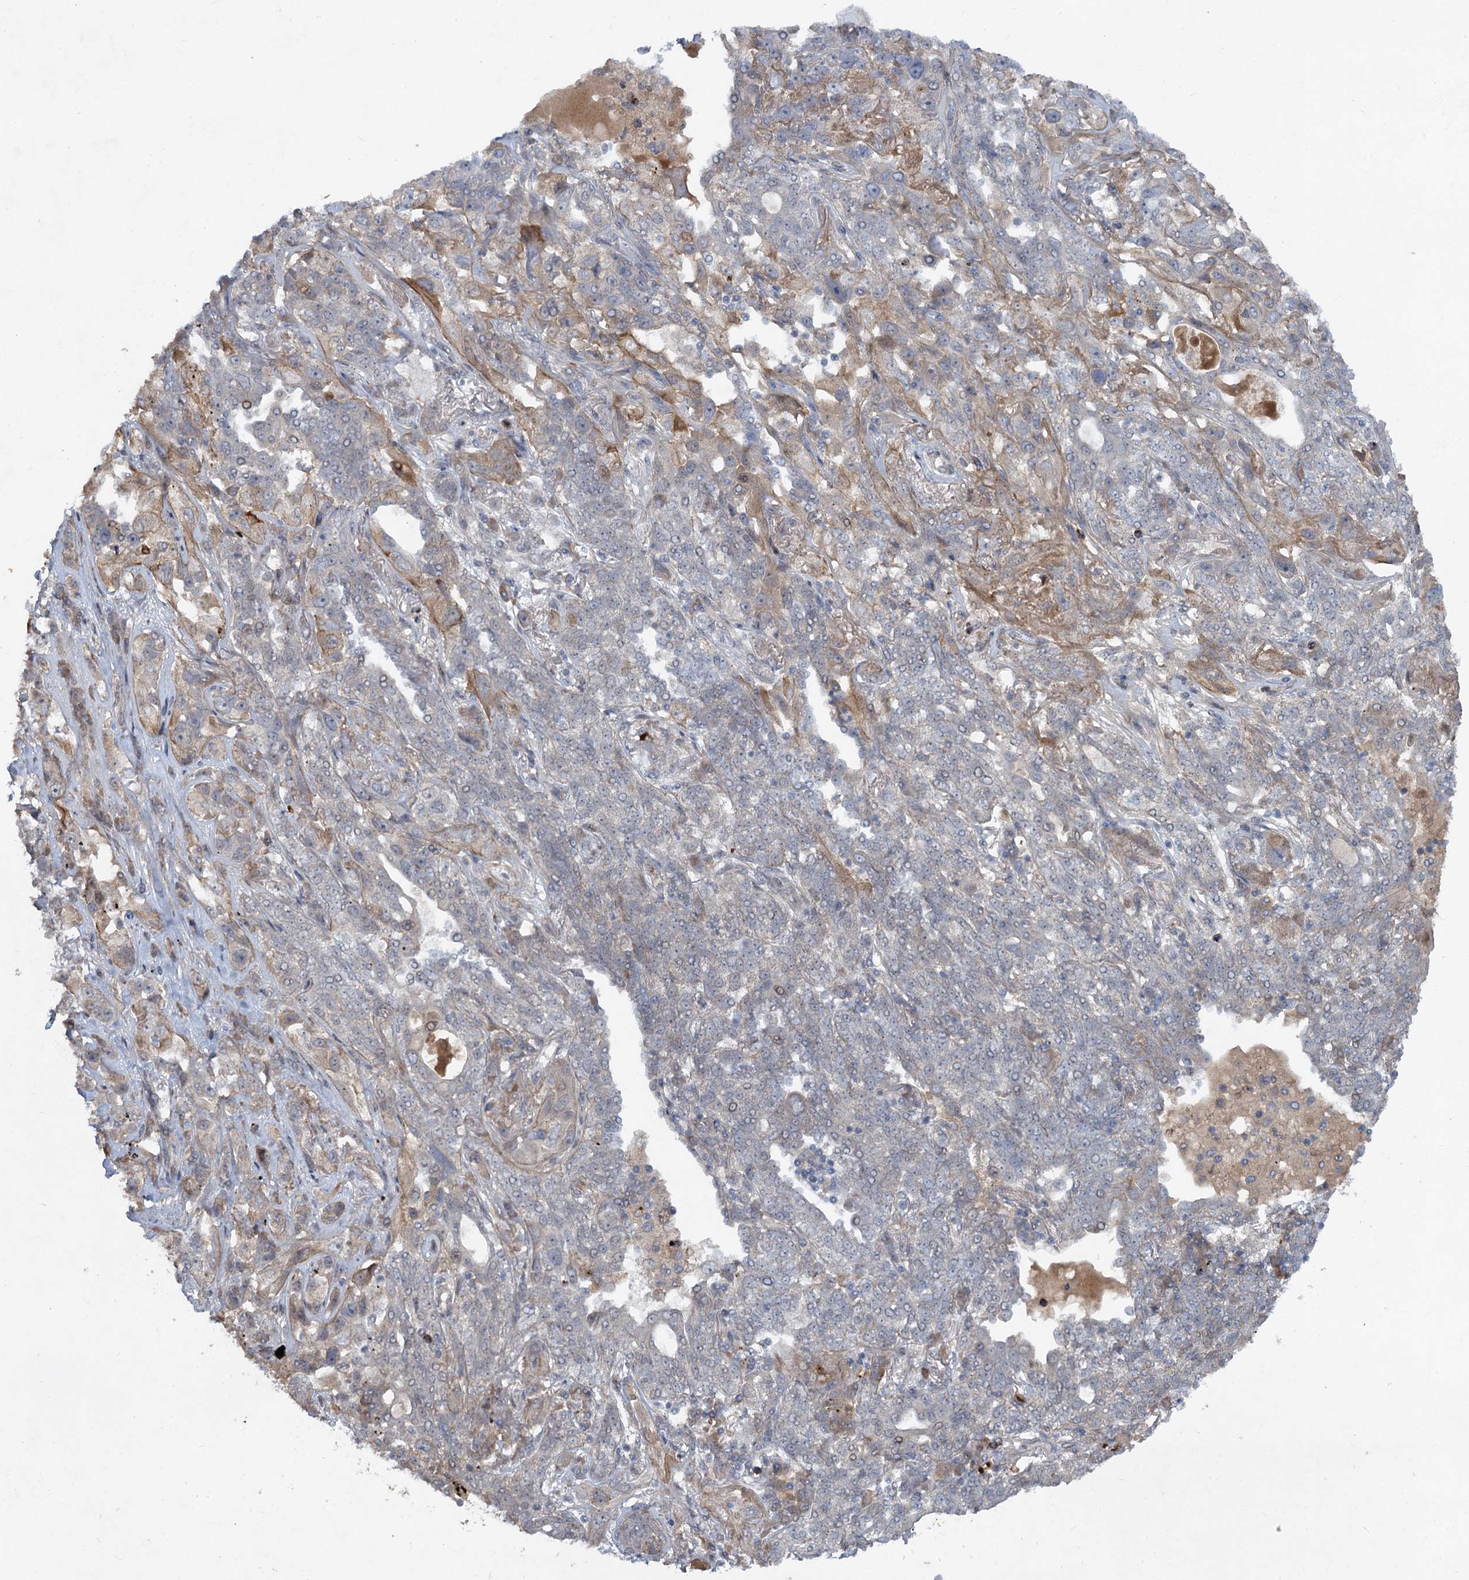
{"staining": {"intensity": "negative", "quantity": "none", "location": "none"}, "tissue": "lung cancer", "cell_type": "Tumor cells", "image_type": "cancer", "snomed": [{"axis": "morphology", "description": "Squamous cell carcinoma, NOS"}, {"axis": "topography", "description": "Lung"}], "caption": "High magnification brightfield microscopy of lung cancer stained with DAB (3,3'-diaminobenzidine) (brown) and counterstained with hematoxylin (blue): tumor cells show no significant positivity.", "gene": "NUDT22", "patient": {"sex": "female", "age": 70}}